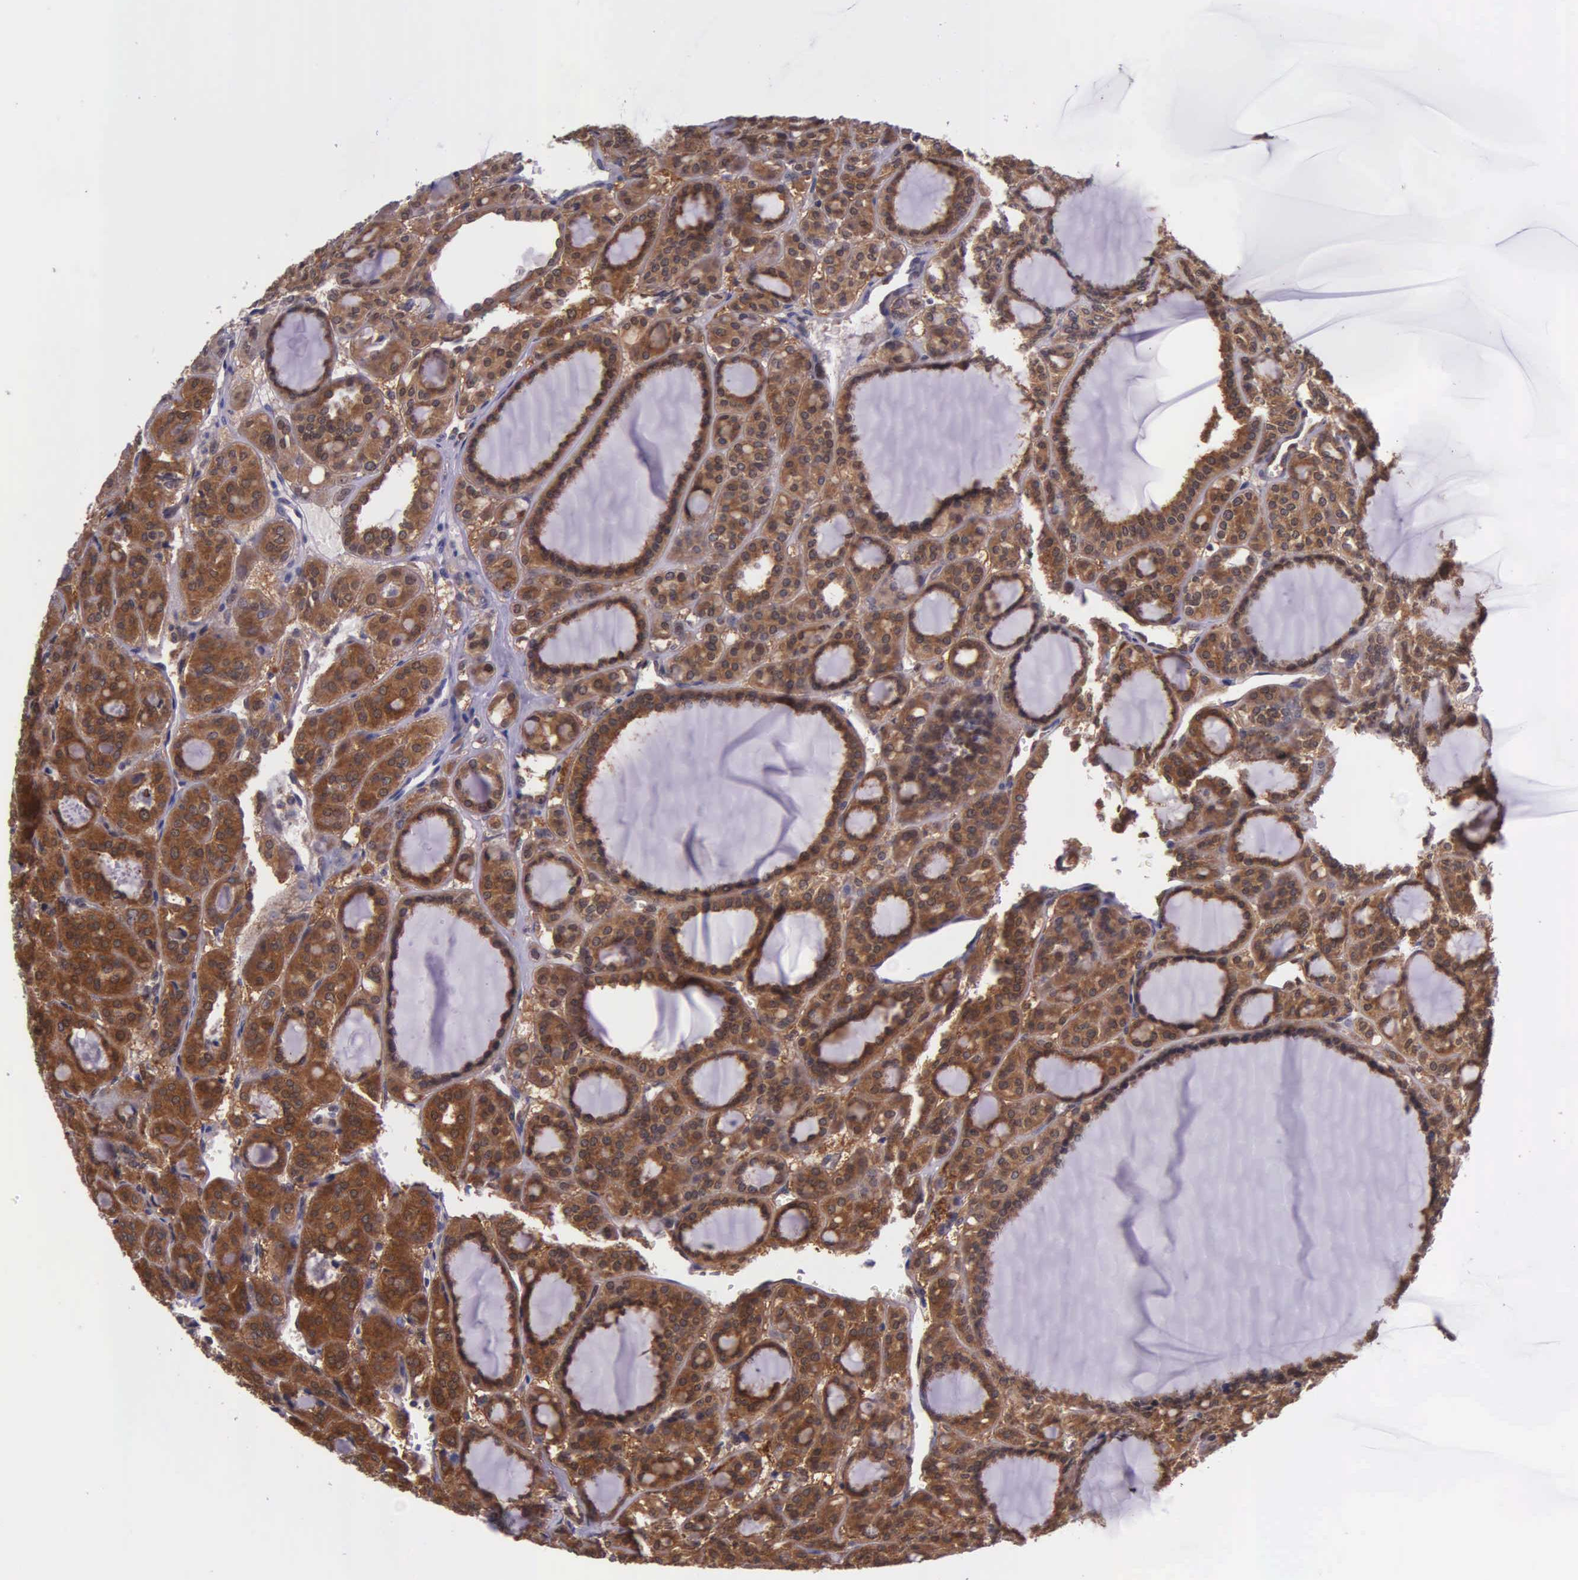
{"staining": {"intensity": "strong", "quantity": ">75%", "location": "cytoplasmic/membranous"}, "tissue": "thyroid cancer", "cell_type": "Tumor cells", "image_type": "cancer", "snomed": [{"axis": "morphology", "description": "Follicular adenoma carcinoma, NOS"}, {"axis": "topography", "description": "Thyroid gland"}], "caption": "Immunohistochemical staining of thyroid follicular adenoma carcinoma exhibits high levels of strong cytoplasmic/membranous protein expression in about >75% of tumor cells. The protein of interest is shown in brown color, while the nuclei are stained blue.", "gene": "GMPR2", "patient": {"sex": "female", "age": 71}}